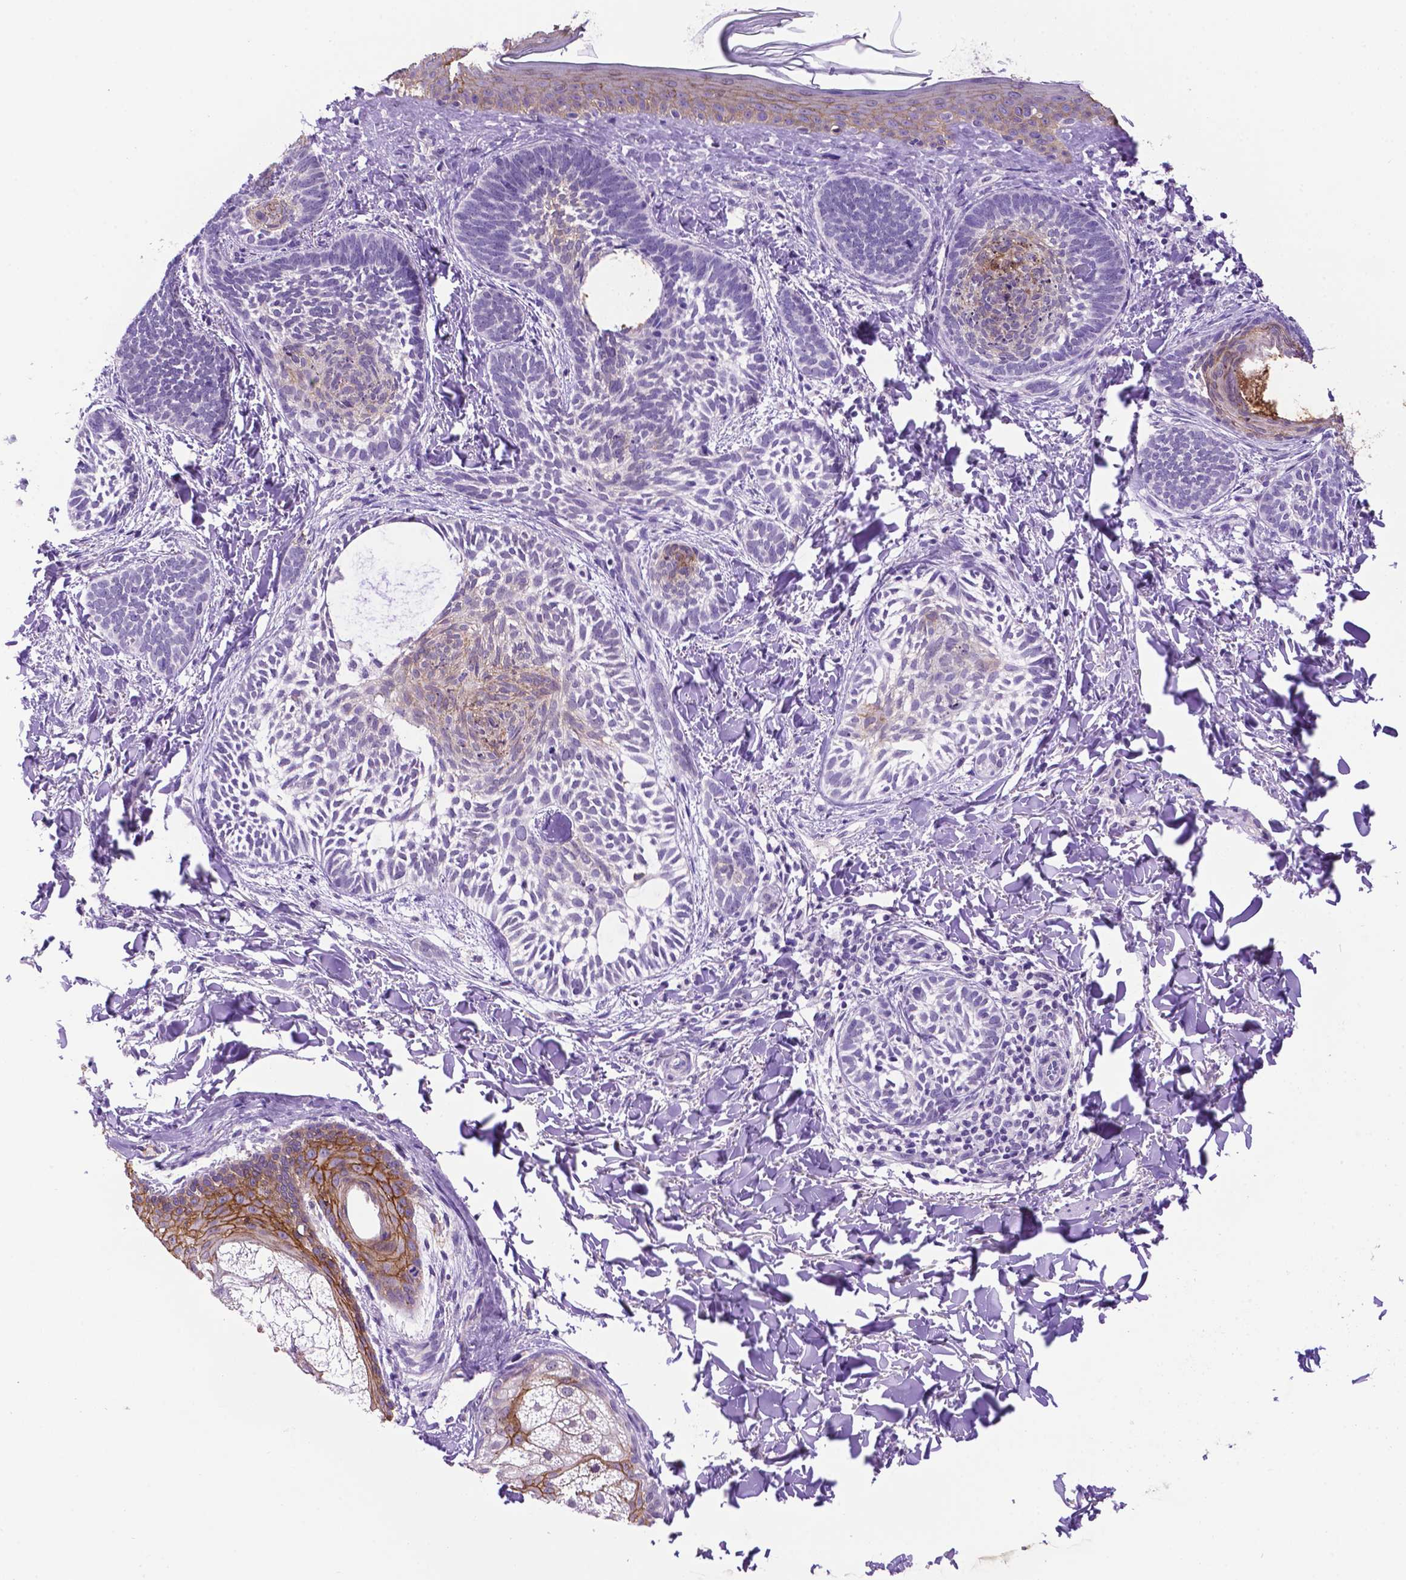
{"staining": {"intensity": "weak", "quantity": "<25%", "location": "cytoplasmic/membranous"}, "tissue": "skin cancer", "cell_type": "Tumor cells", "image_type": "cancer", "snomed": [{"axis": "morphology", "description": "Normal tissue, NOS"}, {"axis": "morphology", "description": "Basal cell carcinoma"}, {"axis": "topography", "description": "Skin"}], "caption": "Skin cancer (basal cell carcinoma) stained for a protein using IHC shows no expression tumor cells.", "gene": "TACSTD2", "patient": {"sex": "male", "age": 46}}